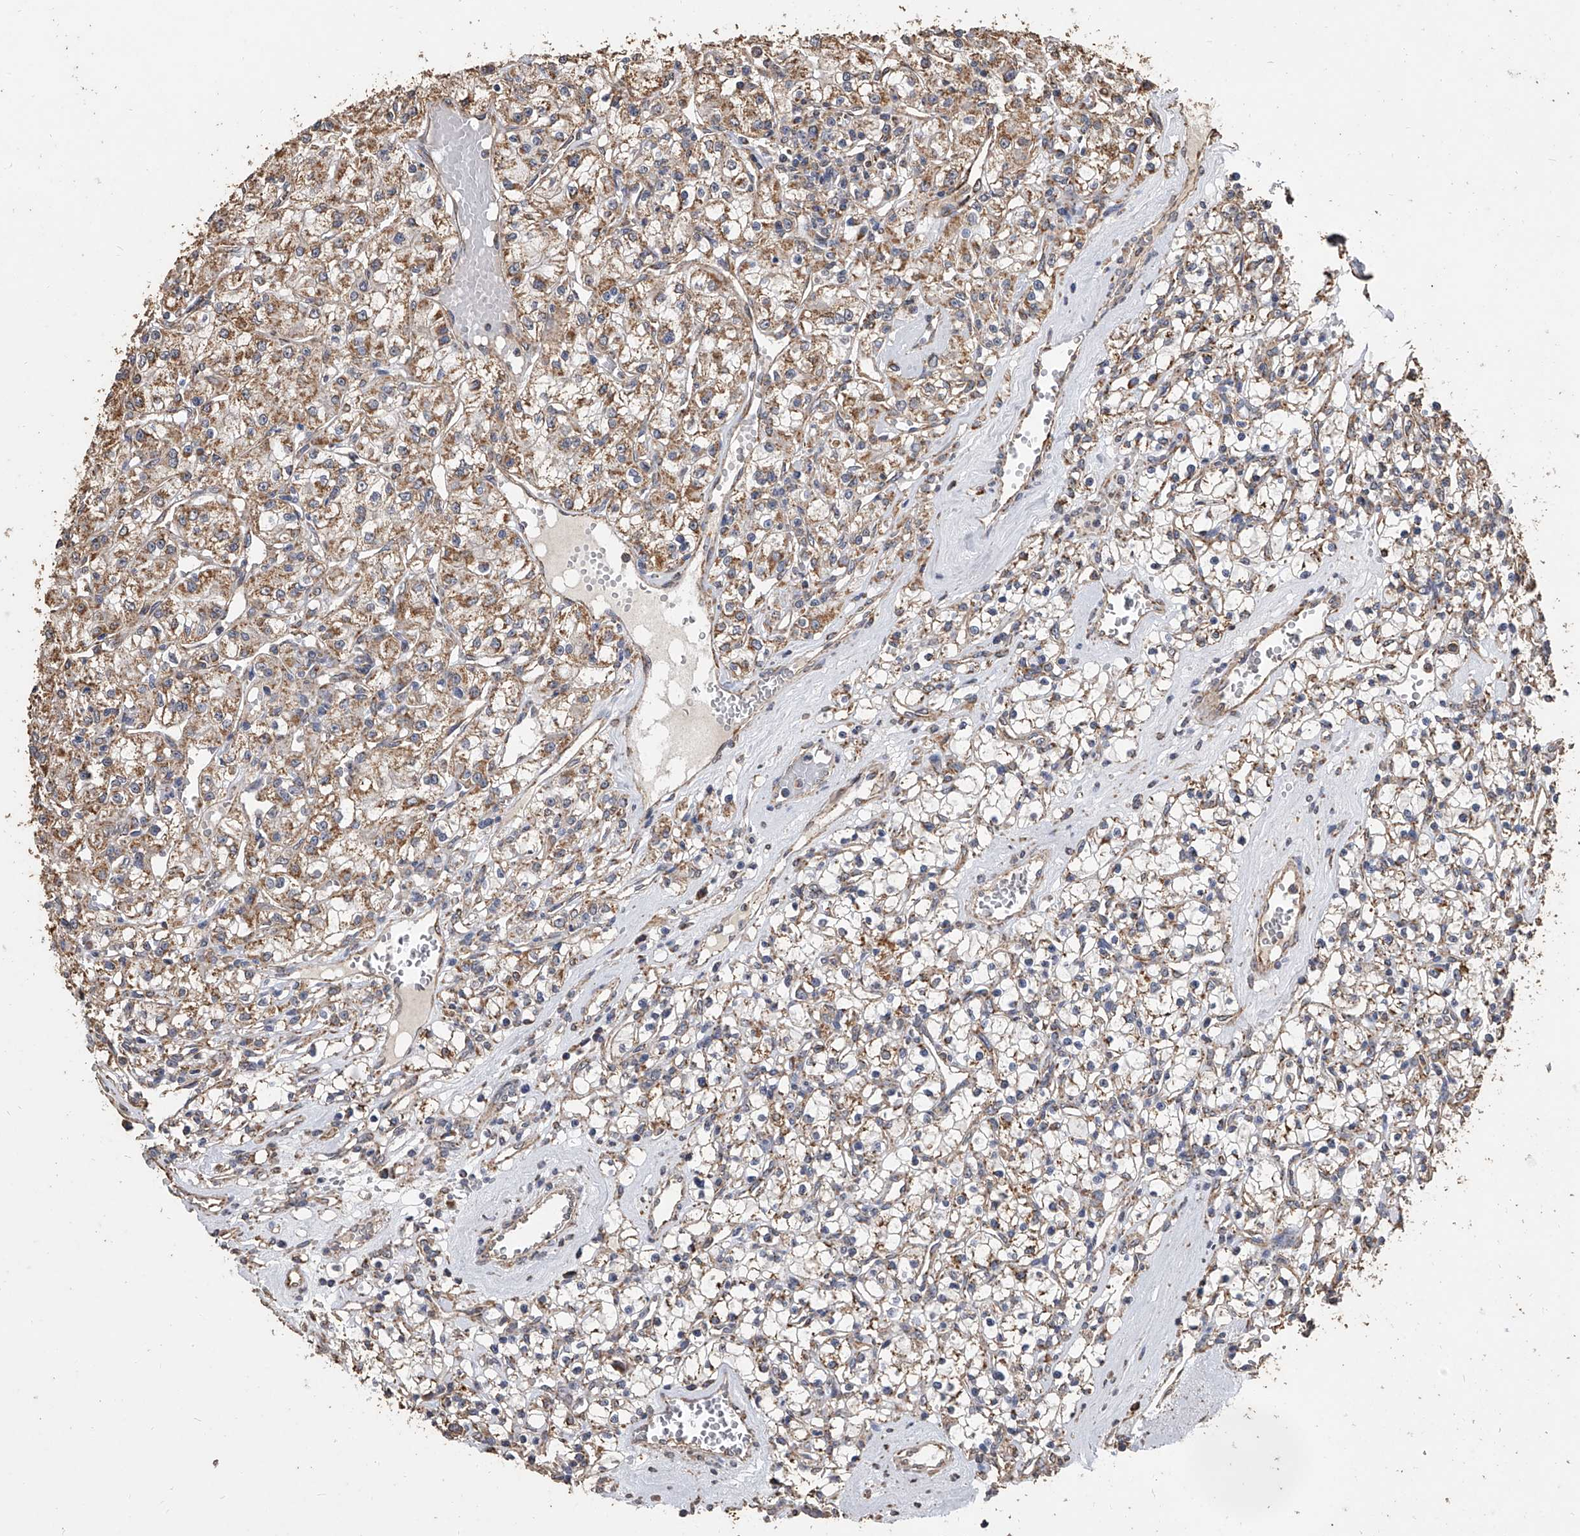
{"staining": {"intensity": "moderate", "quantity": ">75%", "location": "cytoplasmic/membranous"}, "tissue": "renal cancer", "cell_type": "Tumor cells", "image_type": "cancer", "snomed": [{"axis": "morphology", "description": "Adenocarcinoma, NOS"}, {"axis": "topography", "description": "Kidney"}], "caption": "A brown stain shows moderate cytoplasmic/membranous staining of a protein in human renal cancer (adenocarcinoma) tumor cells. (DAB = brown stain, brightfield microscopy at high magnification).", "gene": "MRPL28", "patient": {"sex": "female", "age": 59}}